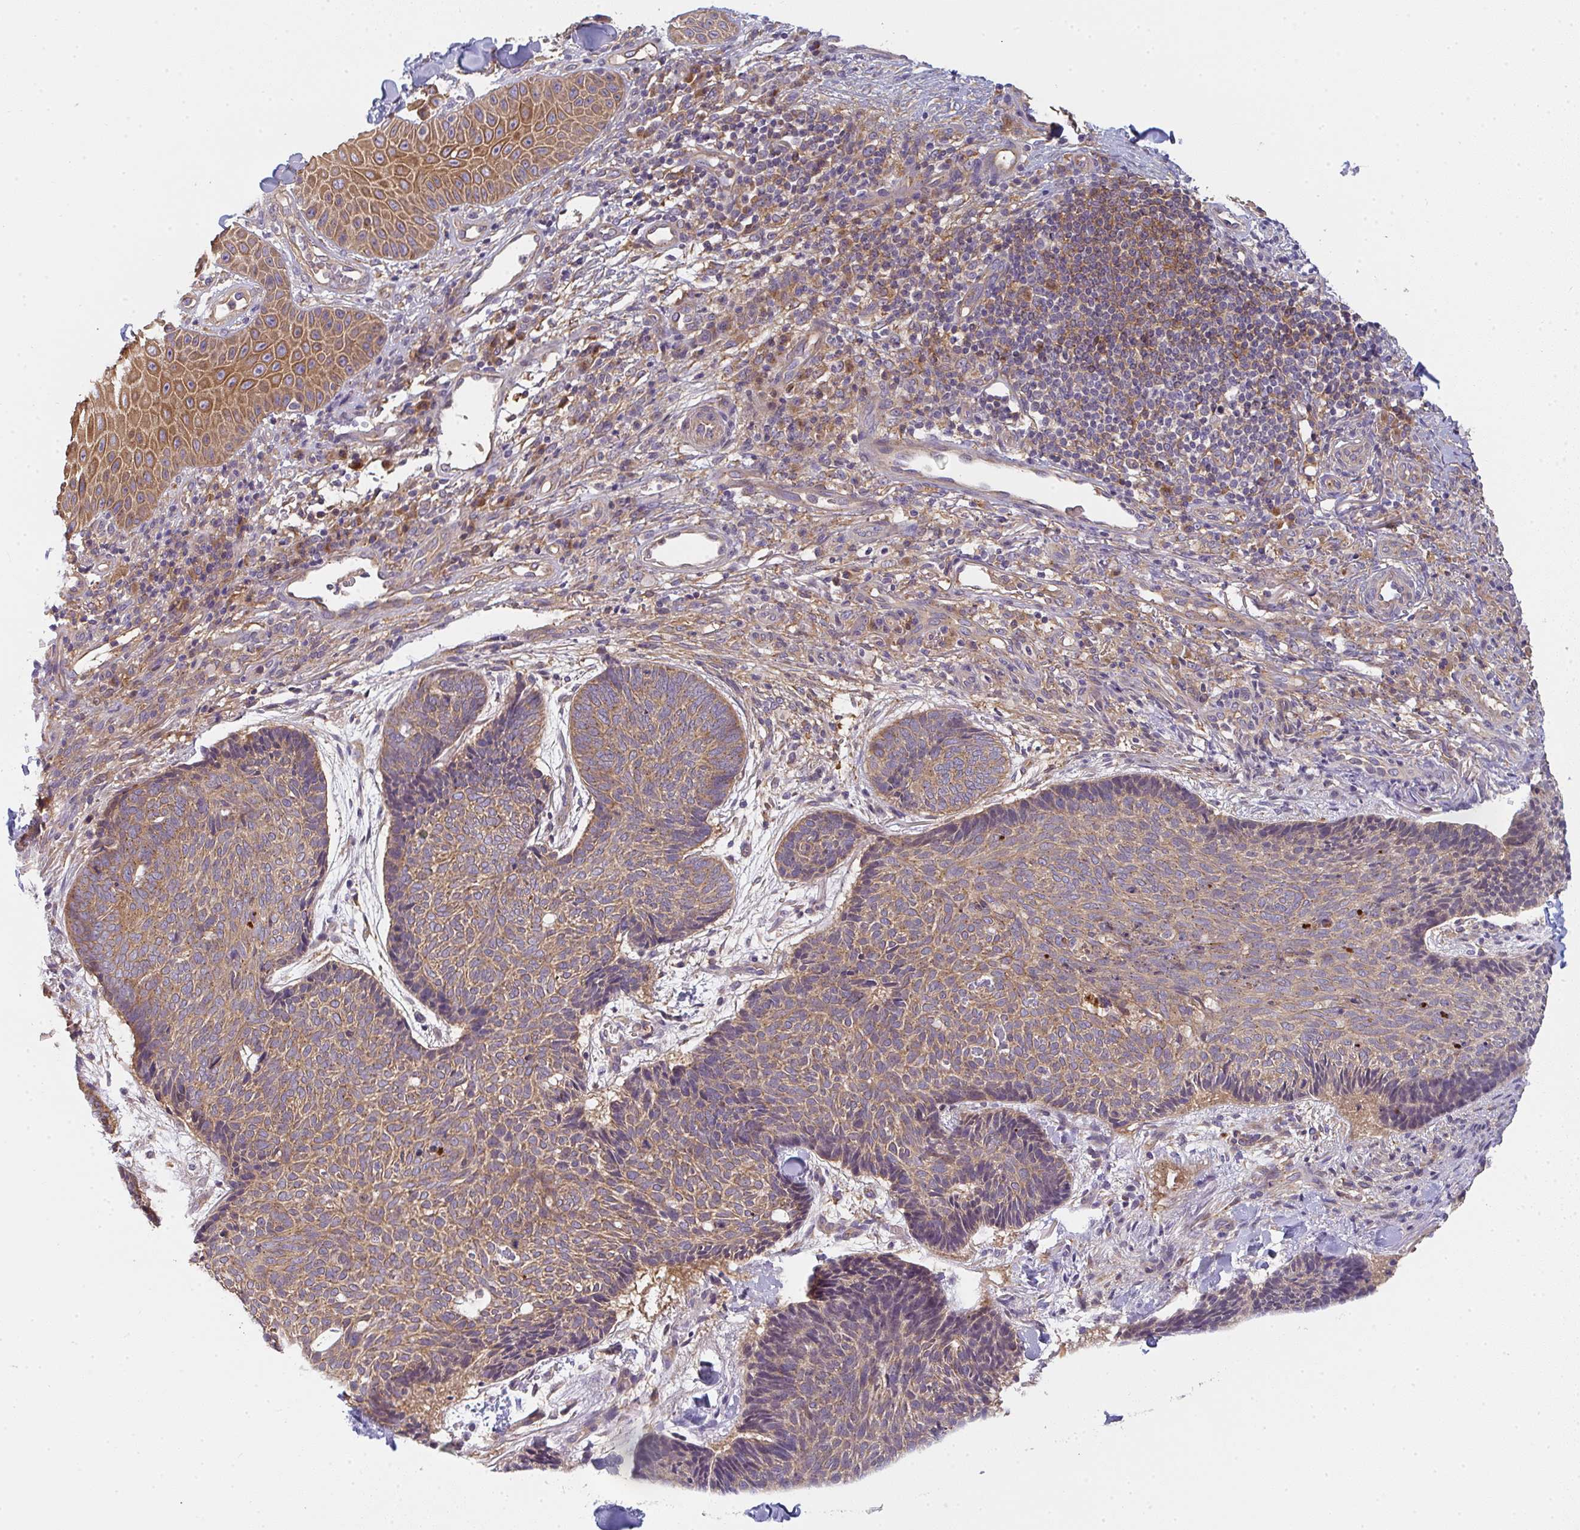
{"staining": {"intensity": "moderate", "quantity": ">75%", "location": "cytoplasmic/membranous"}, "tissue": "skin cancer", "cell_type": "Tumor cells", "image_type": "cancer", "snomed": [{"axis": "morphology", "description": "Normal tissue, NOS"}, {"axis": "morphology", "description": "Basal cell carcinoma"}, {"axis": "topography", "description": "Skin"}], "caption": "IHC image of neoplastic tissue: human skin basal cell carcinoma stained using IHC reveals medium levels of moderate protein expression localized specifically in the cytoplasmic/membranous of tumor cells, appearing as a cytoplasmic/membranous brown color.", "gene": "SNX5", "patient": {"sex": "male", "age": 50}}